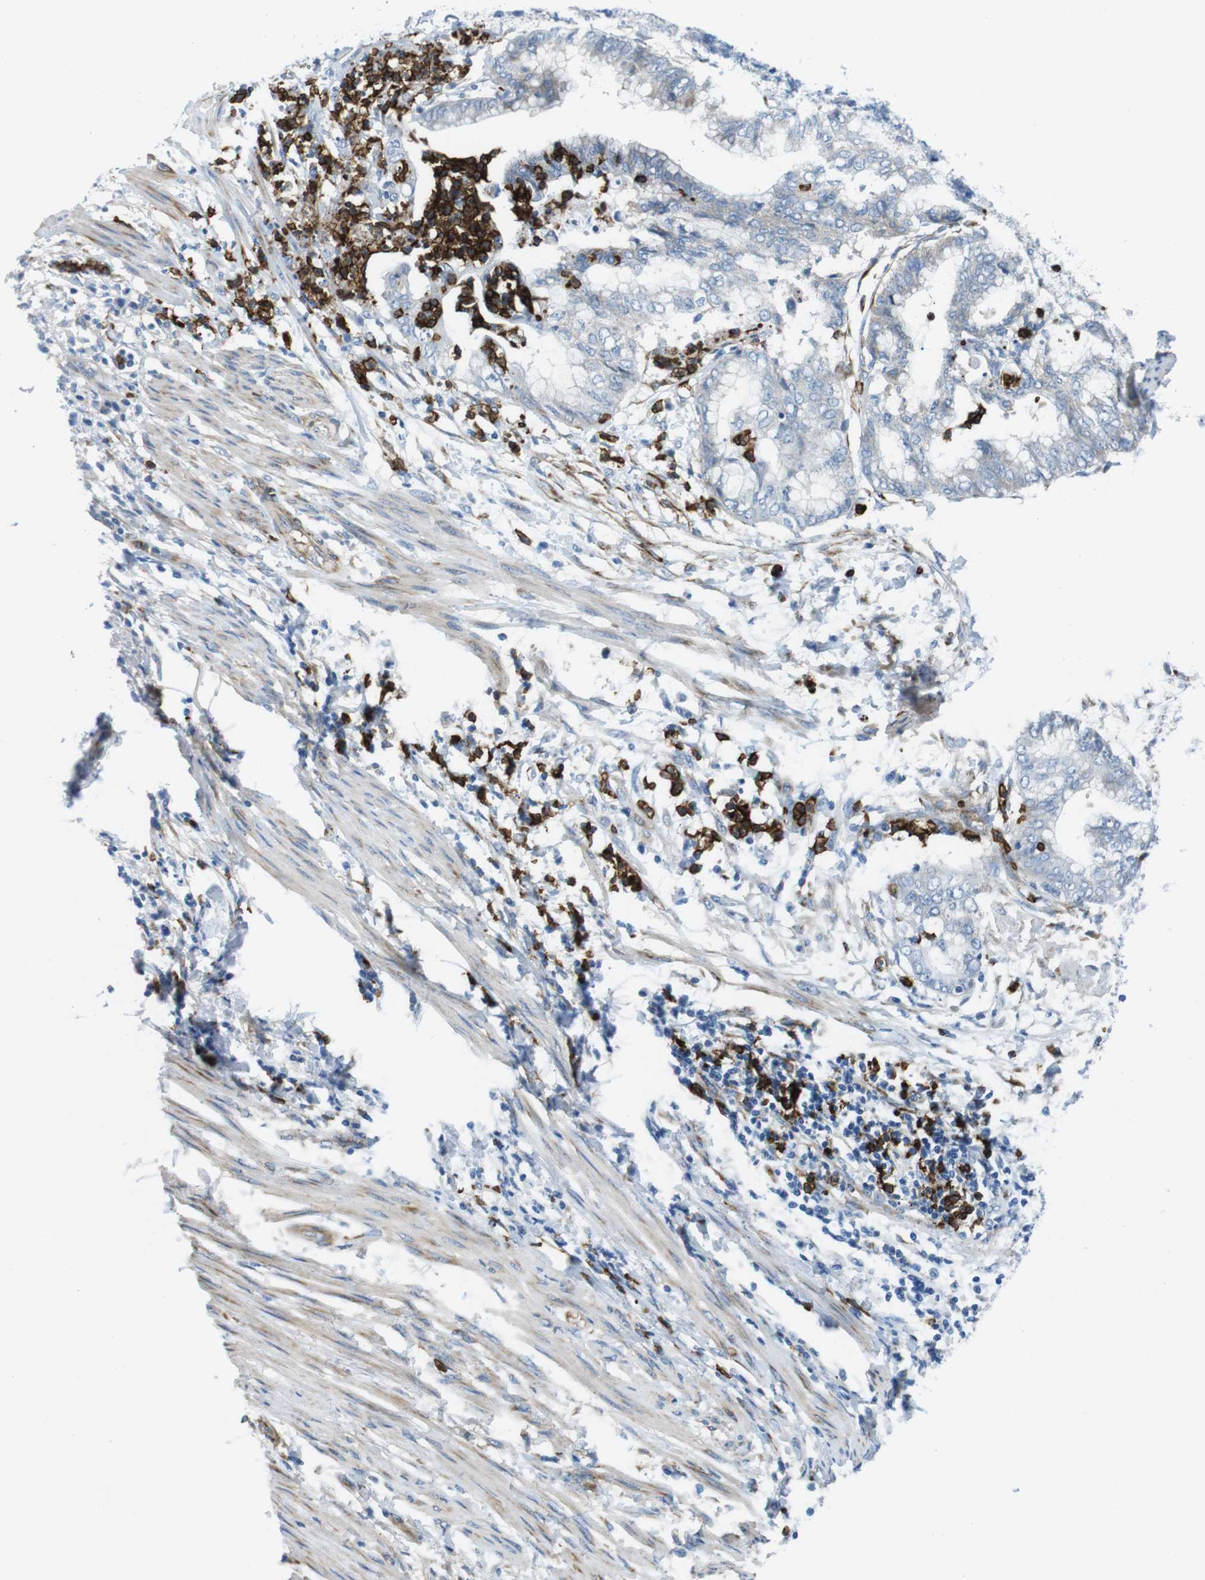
{"staining": {"intensity": "negative", "quantity": "none", "location": "none"}, "tissue": "endometrial cancer", "cell_type": "Tumor cells", "image_type": "cancer", "snomed": [{"axis": "morphology", "description": "Necrosis, NOS"}, {"axis": "morphology", "description": "Adenocarcinoma, NOS"}, {"axis": "topography", "description": "Endometrium"}], "caption": "There is no significant staining in tumor cells of endometrial cancer (adenocarcinoma). (Stains: DAB immunohistochemistry with hematoxylin counter stain, Microscopy: brightfield microscopy at high magnification).", "gene": "EMP2", "patient": {"sex": "female", "age": 79}}